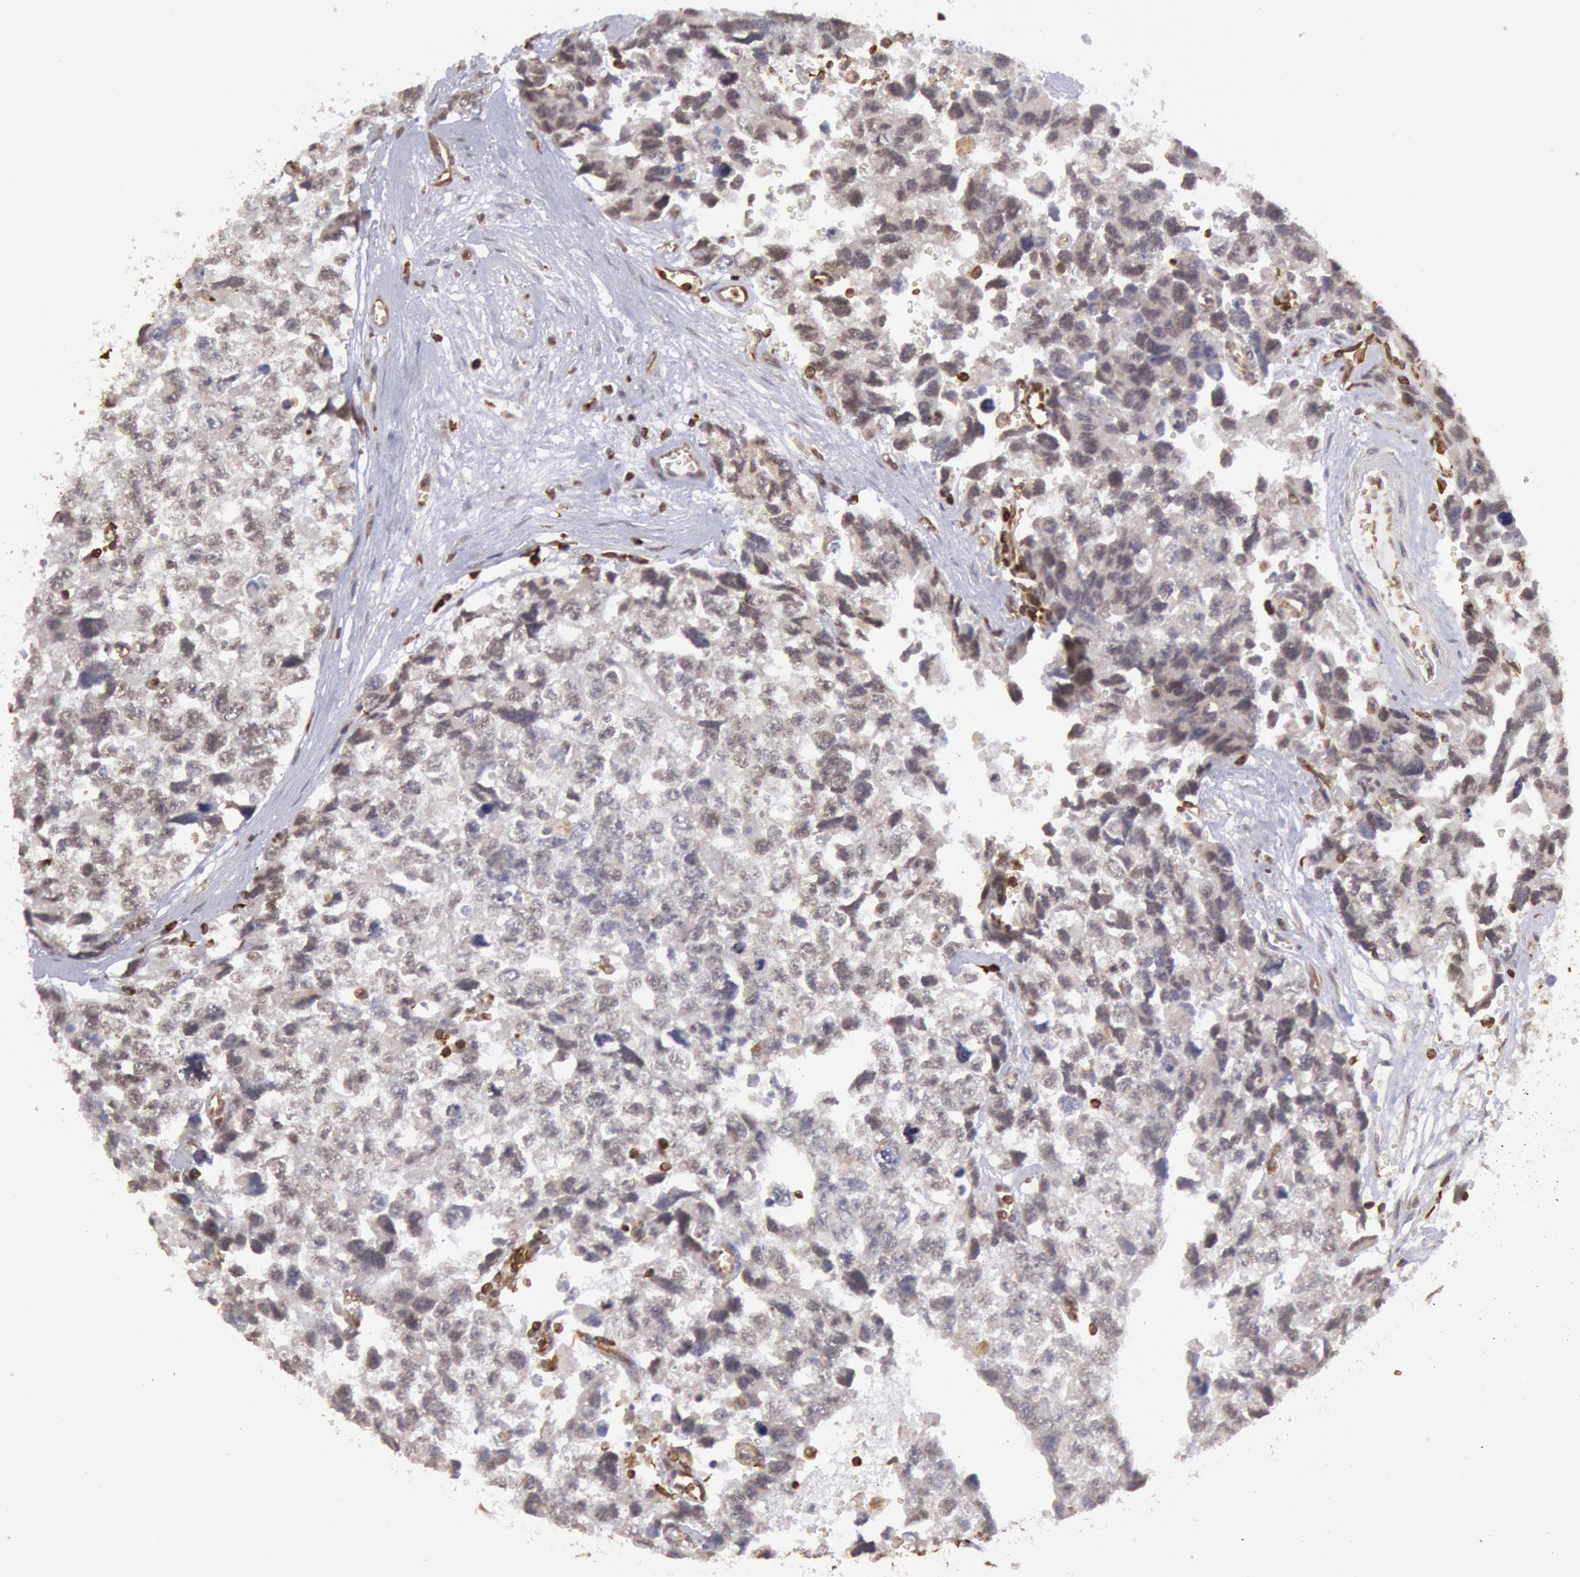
{"staining": {"intensity": "negative", "quantity": "none", "location": "none"}, "tissue": "testis cancer", "cell_type": "Tumor cells", "image_type": "cancer", "snomed": [{"axis": "morphology", "description": "Carcinoma, Embryonal, NOS"}, {"axis": "topography", "description": "Testis"}], "caption": "Immunohistochemistry (IHC) image of human embryonal carcinoma (testis) stained for a protein (brown), which displays no expression in tumor cells.", "gene": "TAP2", "patient": {"sex": "male", "age": 31}}